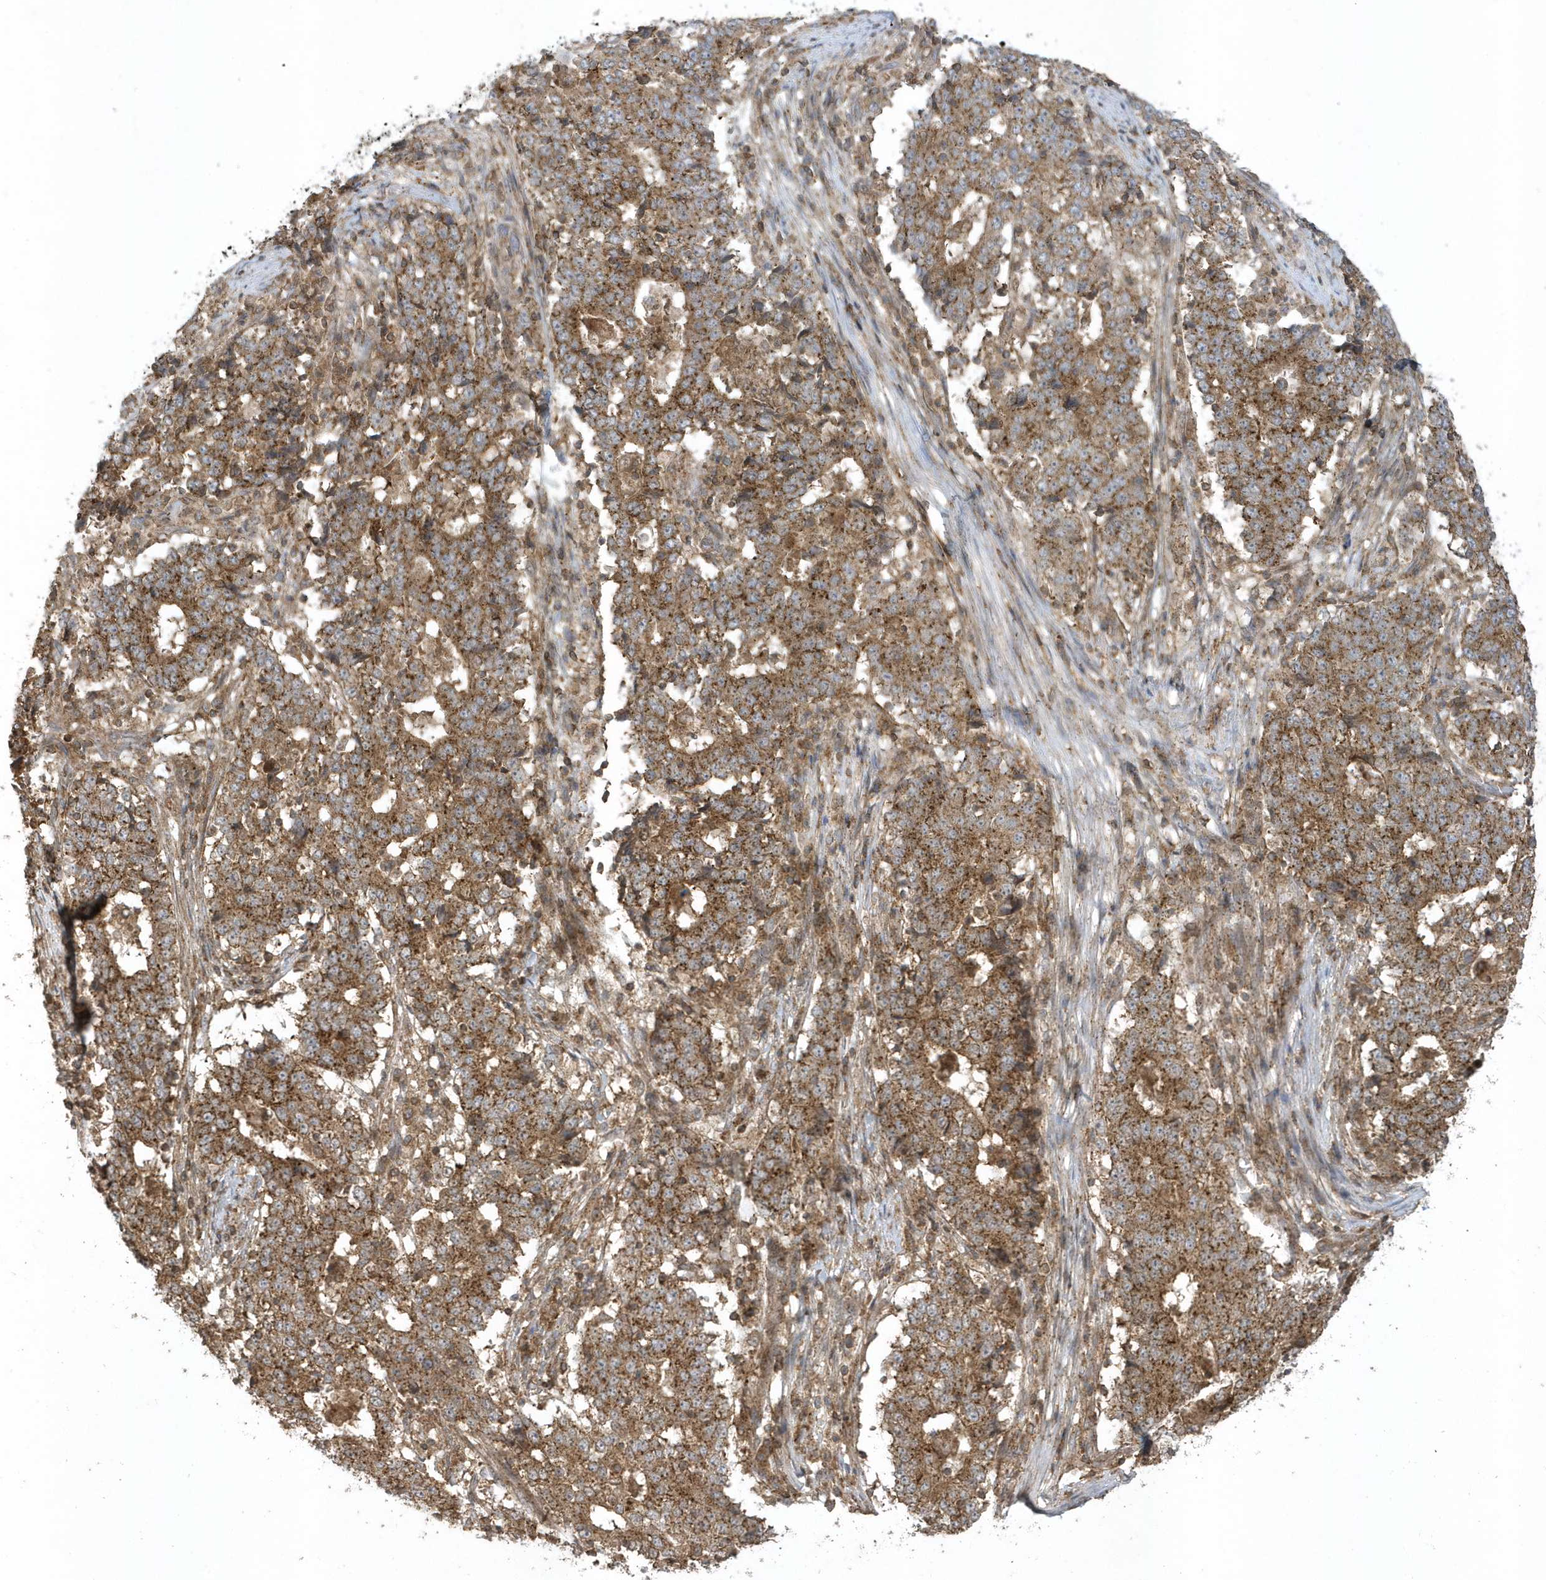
{"staining": {"intensity": "moderate", "quantity": ">75%", "location": "cytoplasmic/membranous"}, "tissue": "stomach cancer", "cell_type": "Tumor cells", "image_type": "cancer", "snomed": [{"axis": "morphology", "description": "Adenocarcinoma, NOS"}, {"axis": "topography", "description": "Stomach"}], "caption": "Moderate cytoplasmic/membranous staining for a protein is seen in about >75% of tumor cells of stomach cancer (adenocarcinoma) using immunohistochemistry.", "gene": "STAMBP", "patient": {"sex": "male", "age": 59}}